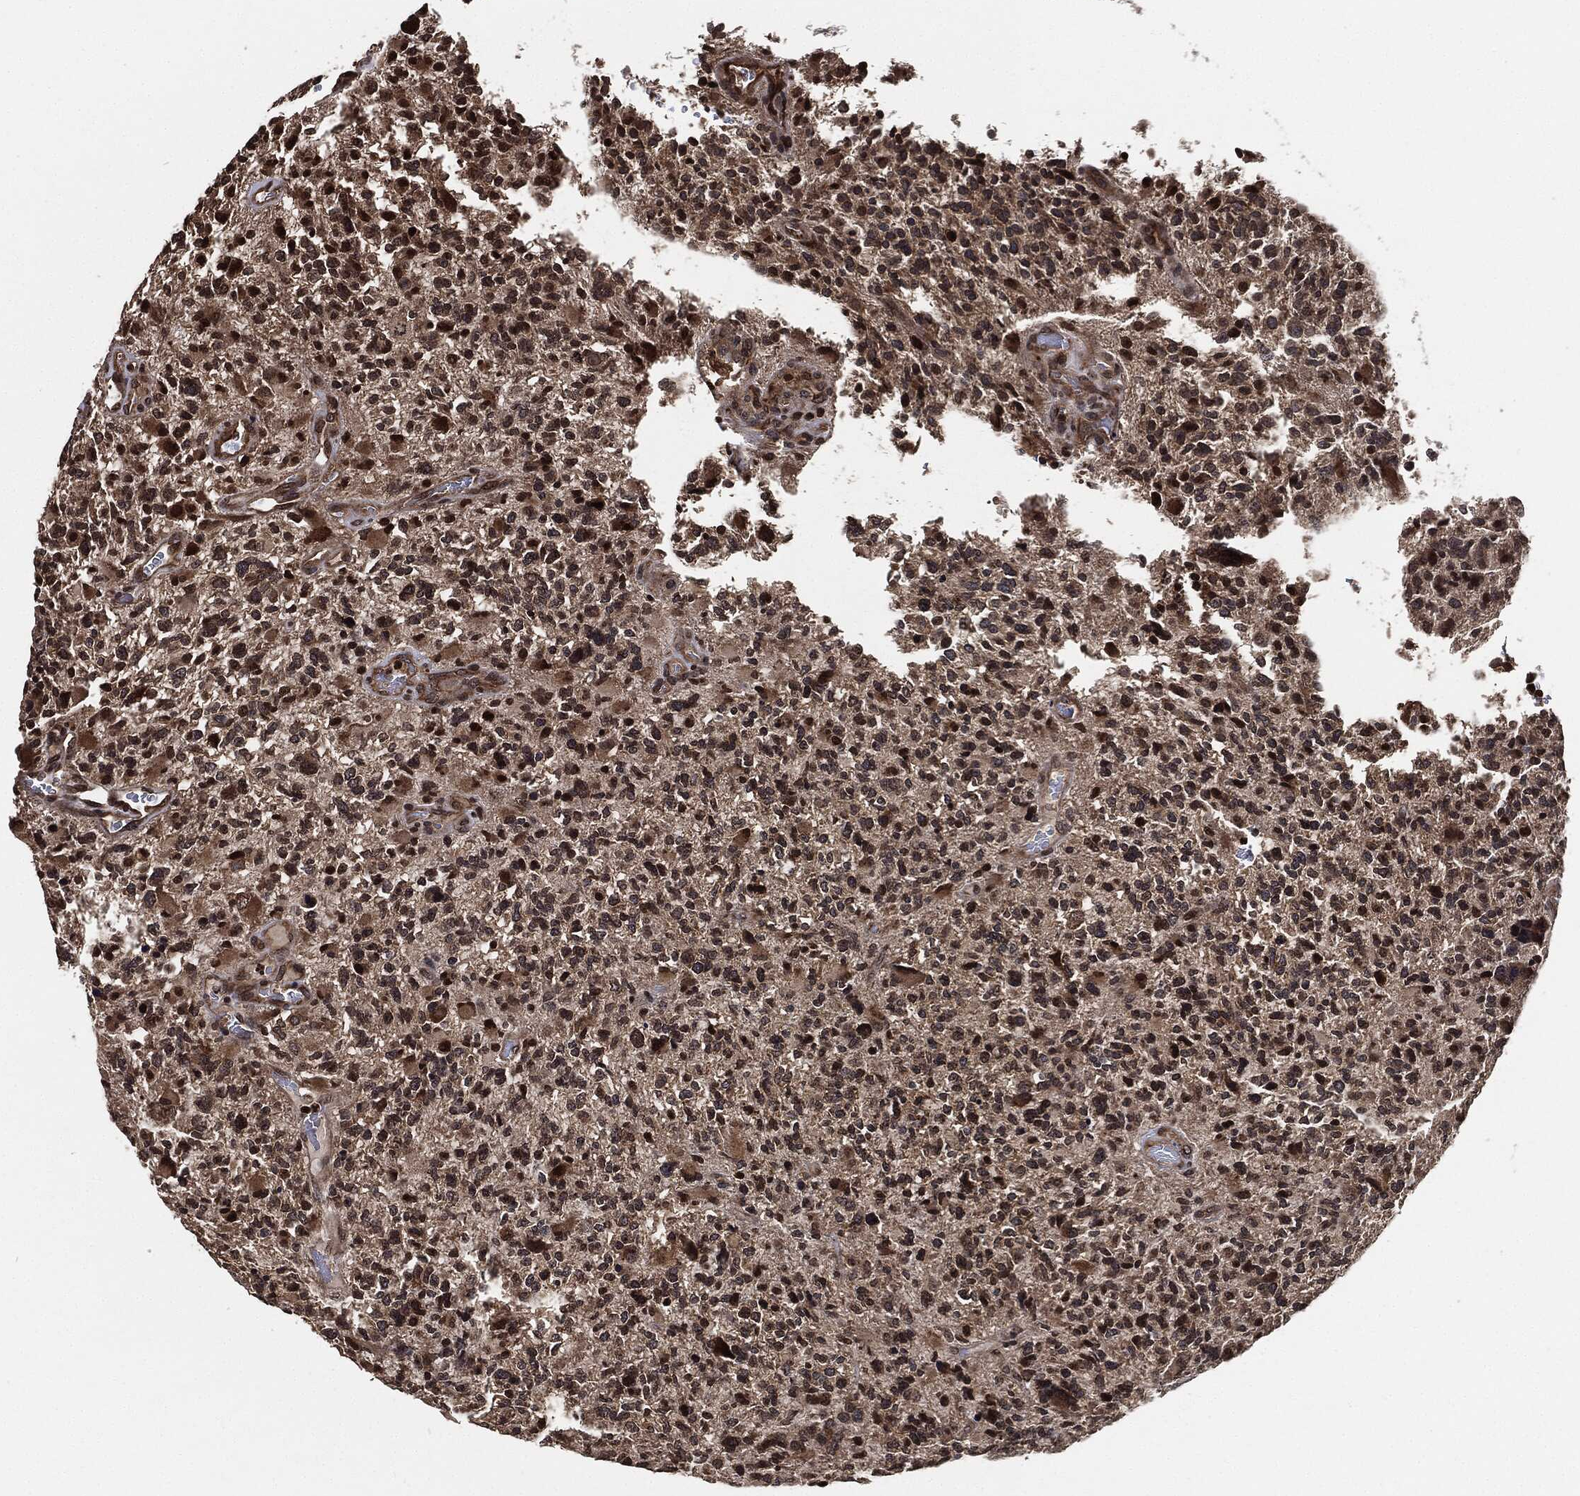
{"staining": {"intensity": "moderate", "quantity": "<25%", "location": "cytoplasmic/membranous,nuclear"}, "tissue": "glioma", "cell_type": "Tumor cells", "image_type": "cancer", "snomed": [{"axis": "morphology", "description": "Glioma, malignant, High grade"}, {"axis": "topography", "description": "Brain"}], "caption": "Tumor cells exhibit low levels of moderate cytoplasmic/membranous and nuclear positivity in about <25% of cells in glioma.", "gene": "PDK1", "patient": {"sex": "female", "age": 71}}